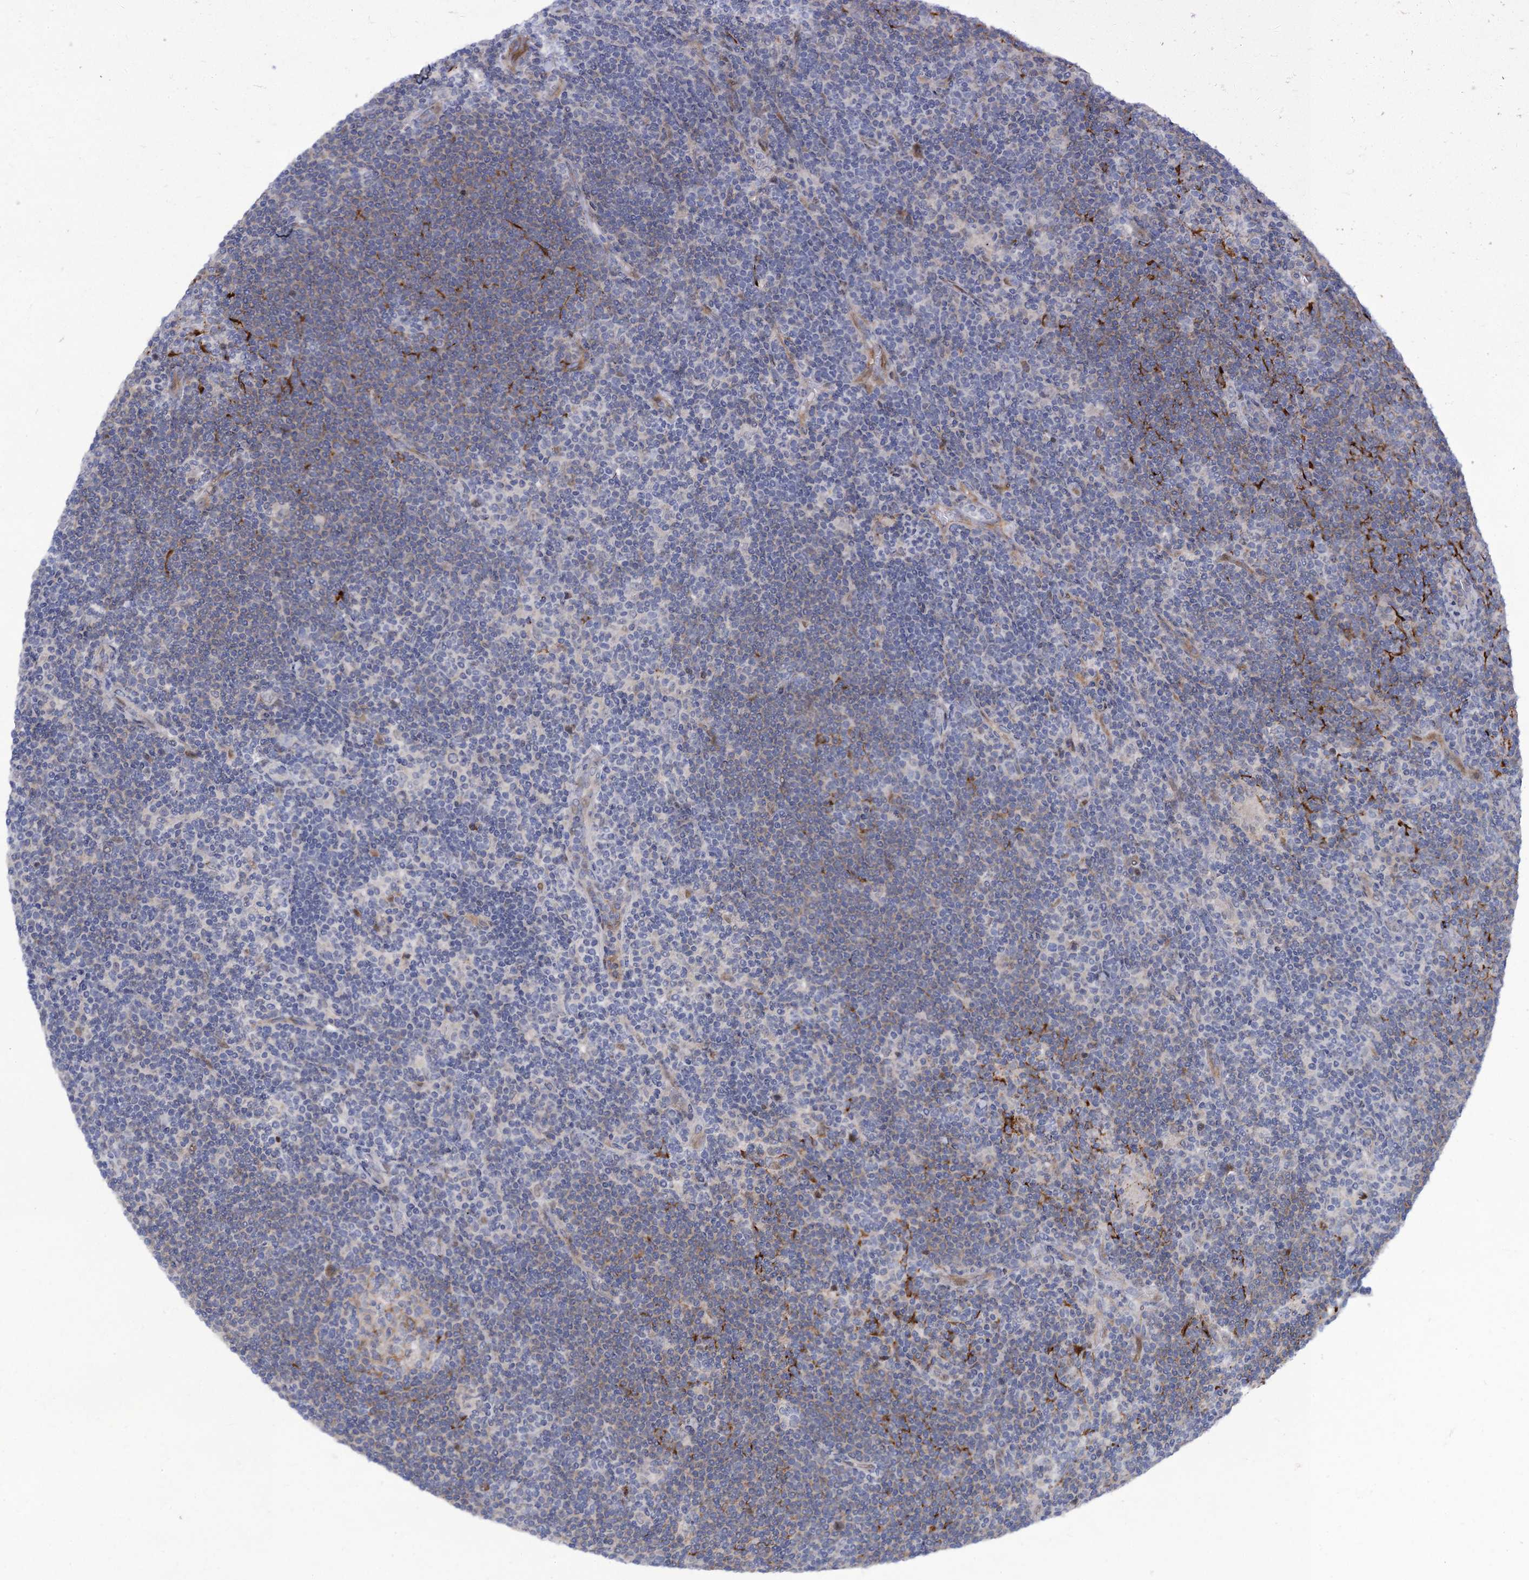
{"staining": {"intensity": "negative", "quantity": "none", "location": "none"}, "tissue": "lymphoma", "cell_type": "Tumor cells", "image_type": "cancer", "snomed": [{"axis": "morphology", "description": "Hodgkin's disease, NOS"}, {"axis": "topography", "description": "Lymph node"}], "caption": "This micrograph is of Hodgkin's disease stained with immunohistochemistry to label a protein in brown with the nuclei are counter-stained blue. There is no staining in tumor cells.", "gene": "QPCTL", "patient": {"sex": "female", "age": 57}}